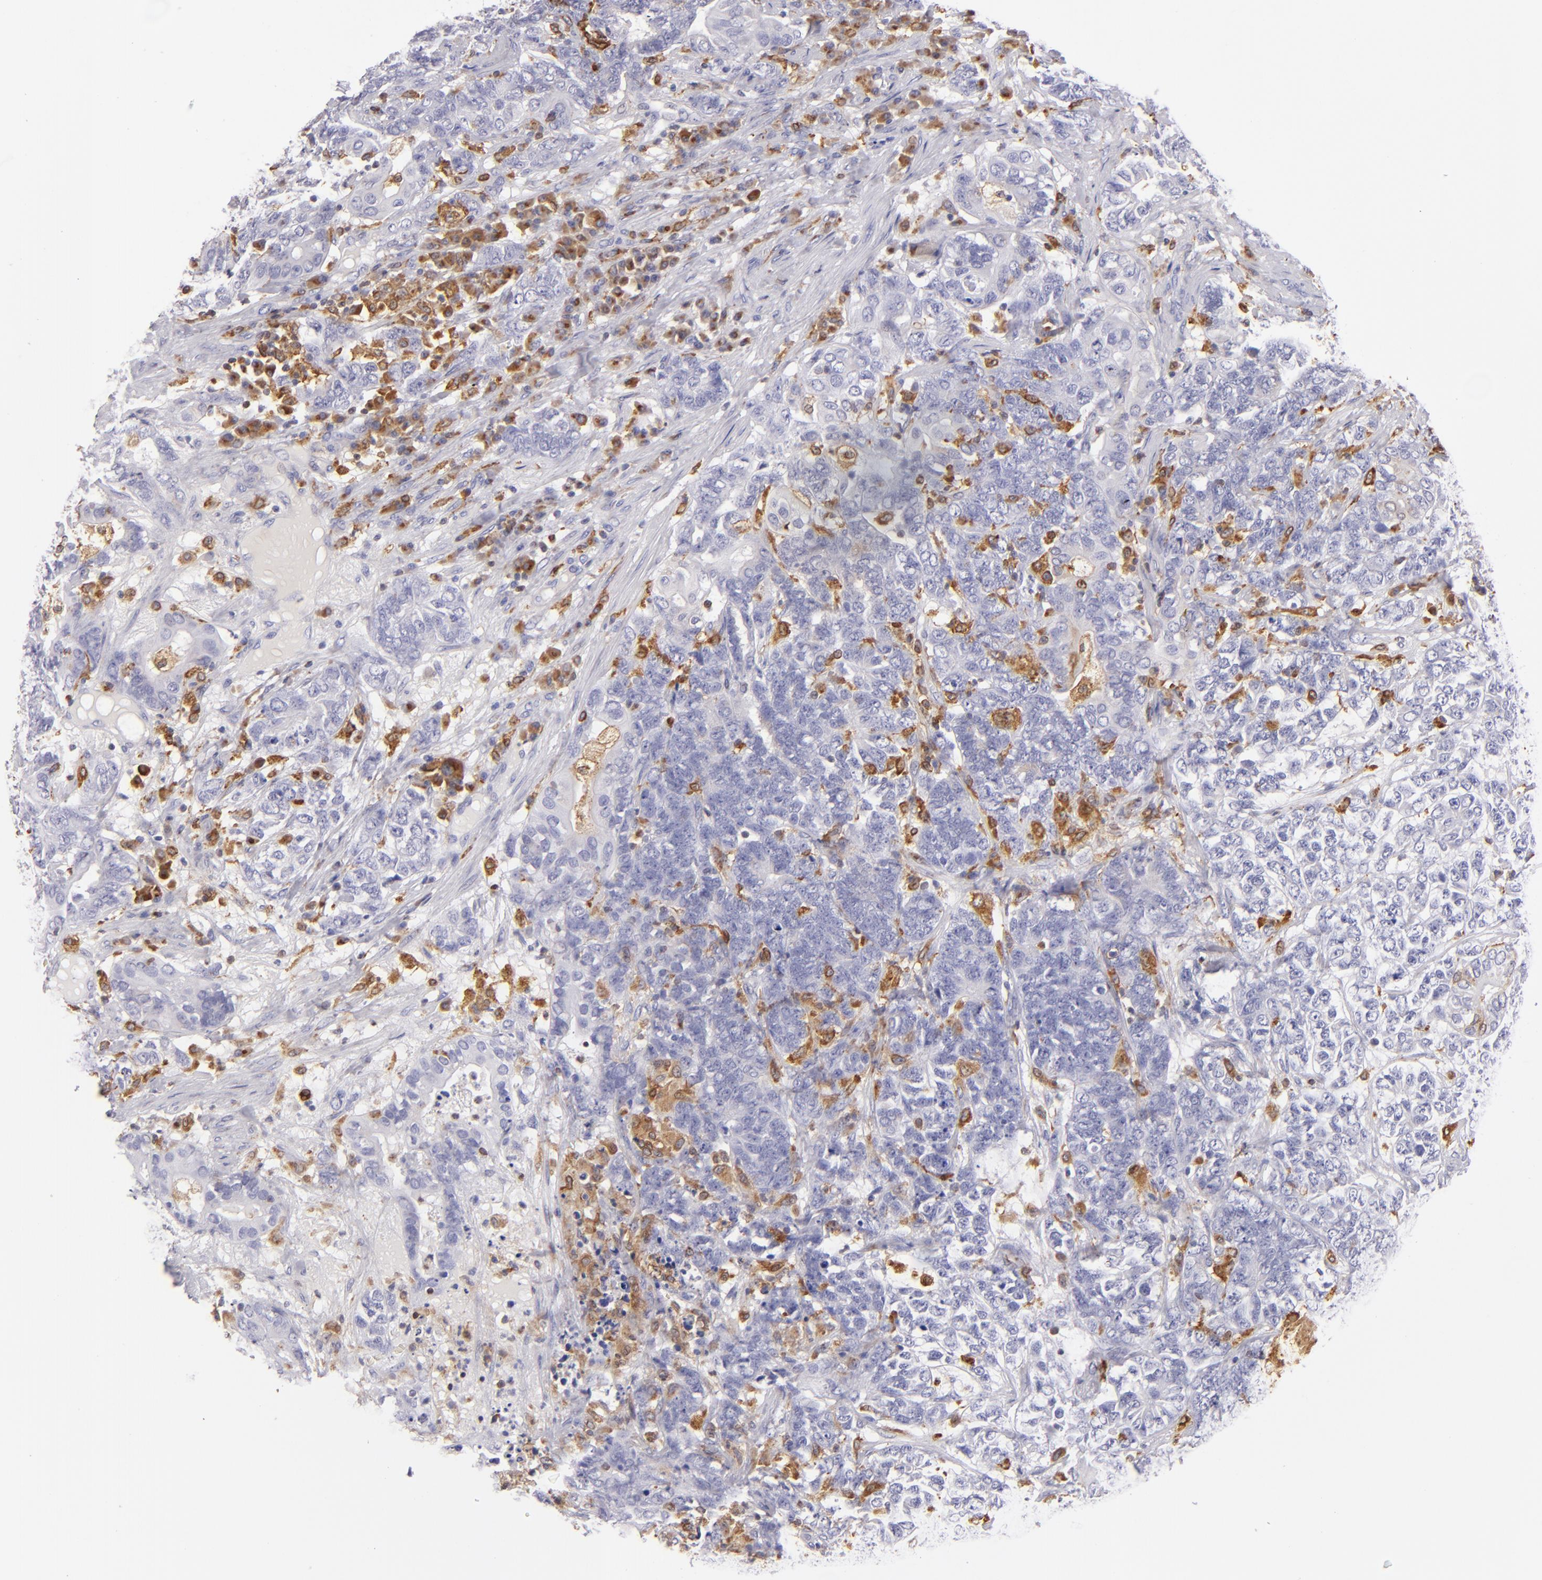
{"staining": {"intensity": "negative", "quantity": "none", "location": "none"}, "tissue": "testis cancer", "cell_type": "Tumor cells", "image_type": "cancer", "snomed": [{"axis": "morphology", "description": "Carcinoma, Embryonal, NOS"}, {"axis": "topography", "description": "Testis"}], "caption": "Testis cancer (embryonal carcinoma) stained for a protein using immunohistochemistry shows no staining tumor cells.", "gene": "CD74", "patient": {"sex": "male", "age": 26}}